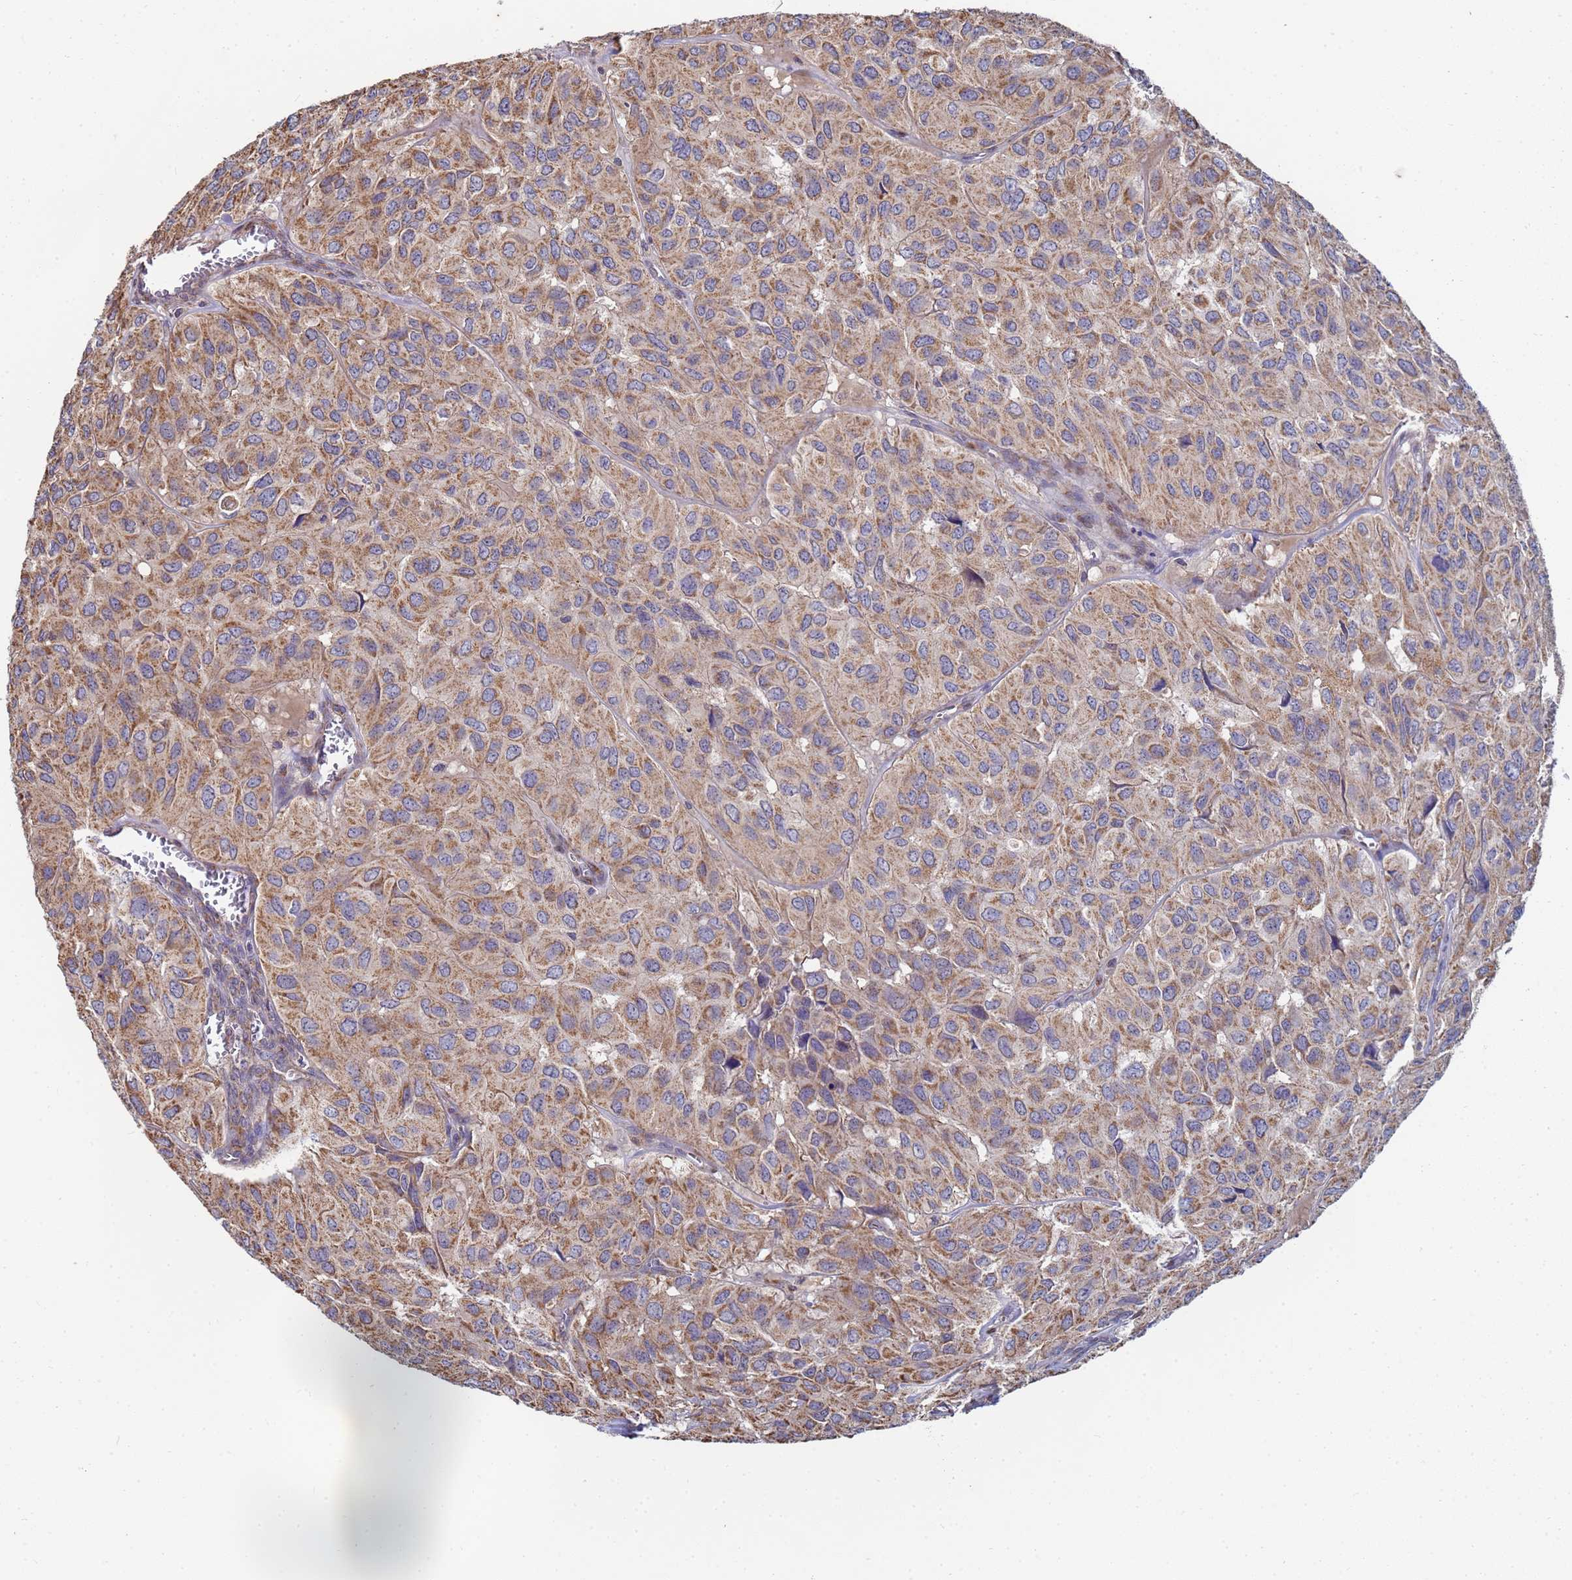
{"staining": {"intensity": "moderate", "quantity": ">75%", "location": "cytoplasmic/membranous"}, "tissue": "head and neck cancer", "cell_type": "Tumor cells", "image_type": "cancer", "snomed": [{"axis": "morphology", "description": "Adenocarcinoma, NOS"}, {"axis": "topography", "description": "Salivary gland, NOS"}, {"axis": "topography", "description": "Head-Neck"}], "caption": "Adenocarcinoma (head and neck) stained for a protein (brown) shows moderate cytoplasmic/membranous positive expression in approximately >75% of tumor cells.", "gene": "C5orf34", "patient": {"sex": "female", "age": 76}}